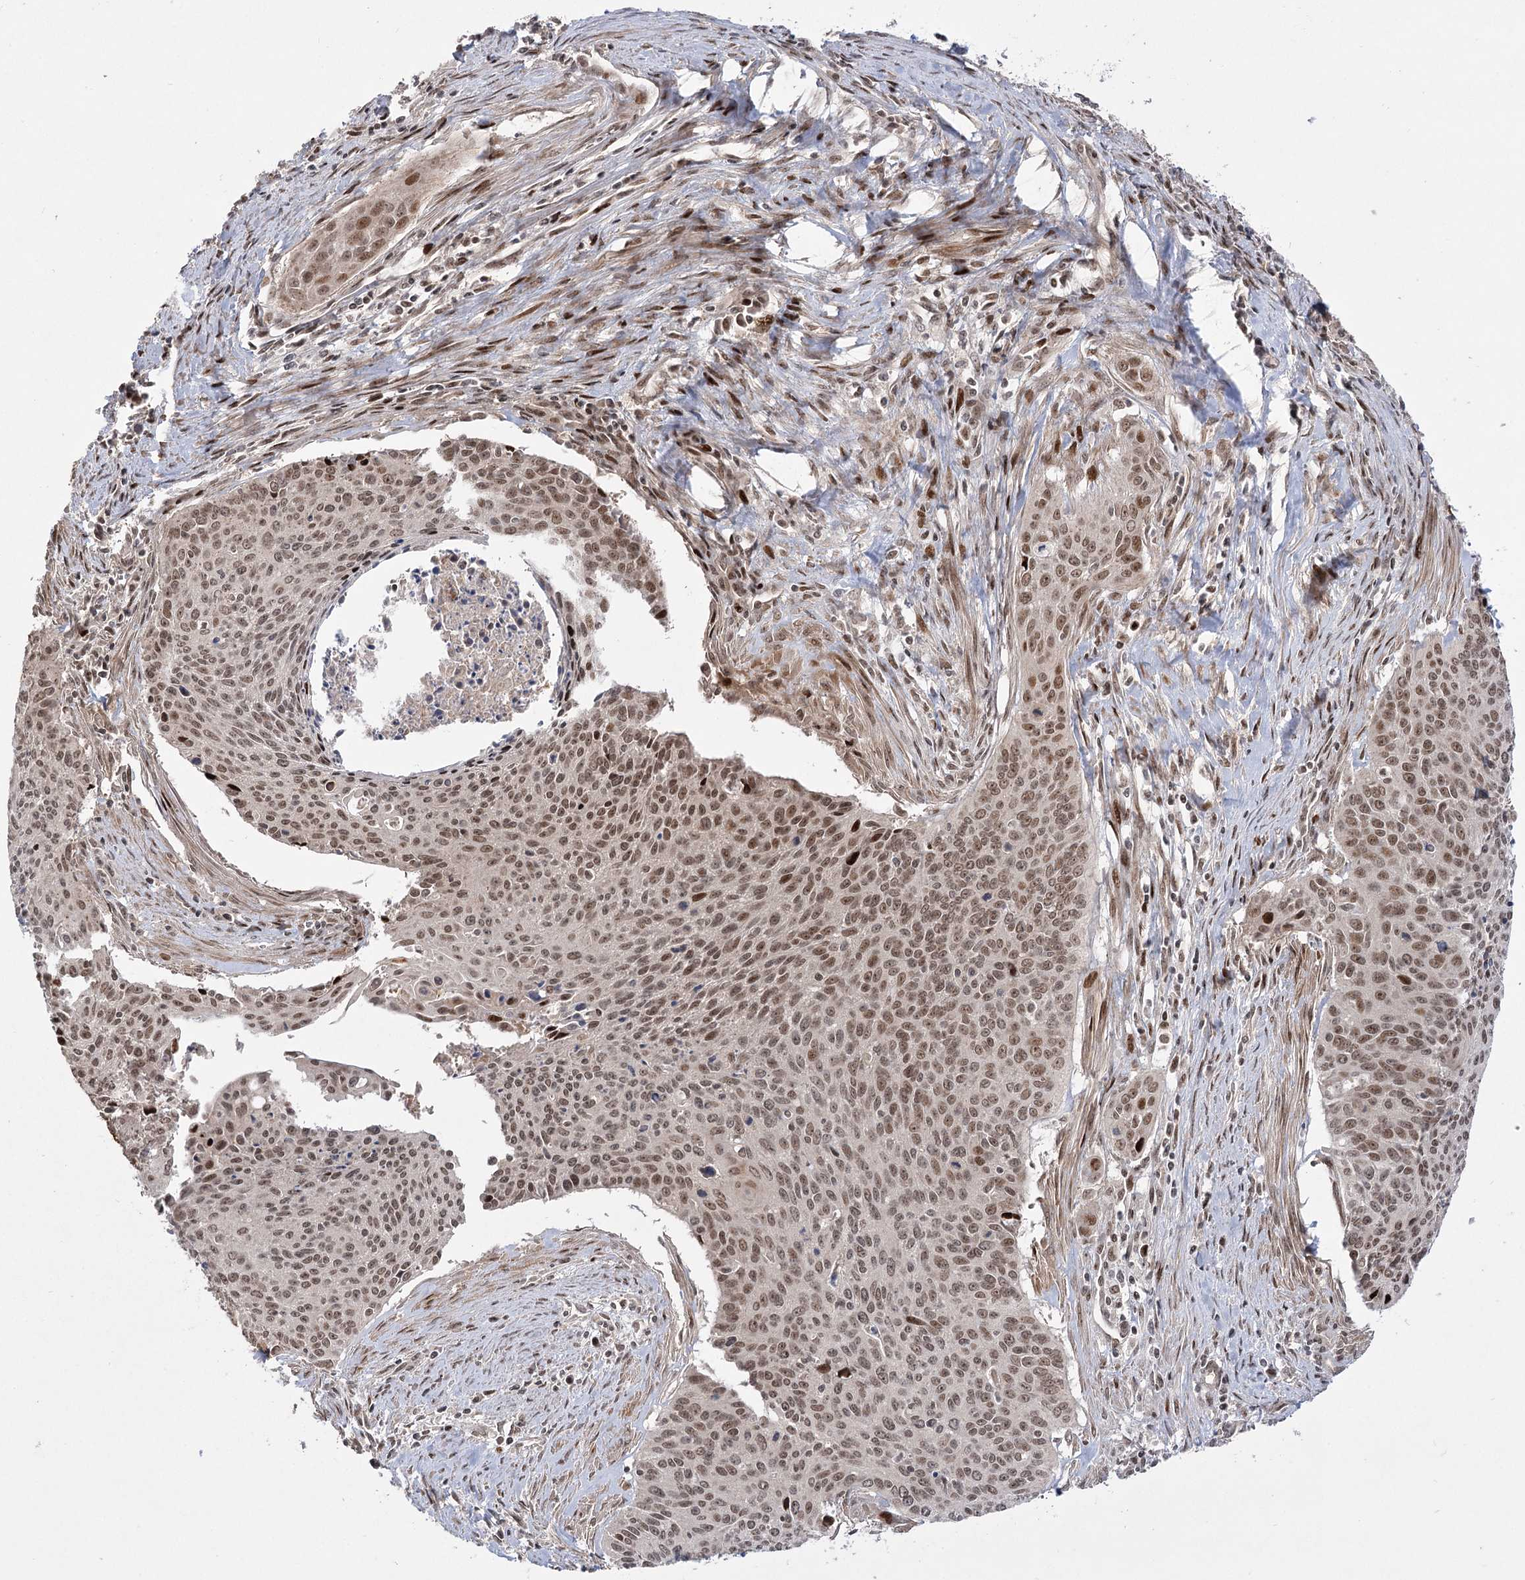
{"staining": {"intensity": "moderate", "quantity": ">75%", "location": "nuclear"}, "tissue": "cervical cancer", "cell_type": "Tumor cells", "image_type": "cancer", "snomed": [{"axis": "morphology", "description": "Squamous cell carcinoma, NOS"}, {"axis": "topography", "description": "Cervix"}], "caption": "An image of human cervical cancer stained for a protein reveals moderate nuclear brown staining in tumor cells. Nuclei are stained in blue.", "gene": "HELQ", "patient": {"sex": "female", "age": 55}}